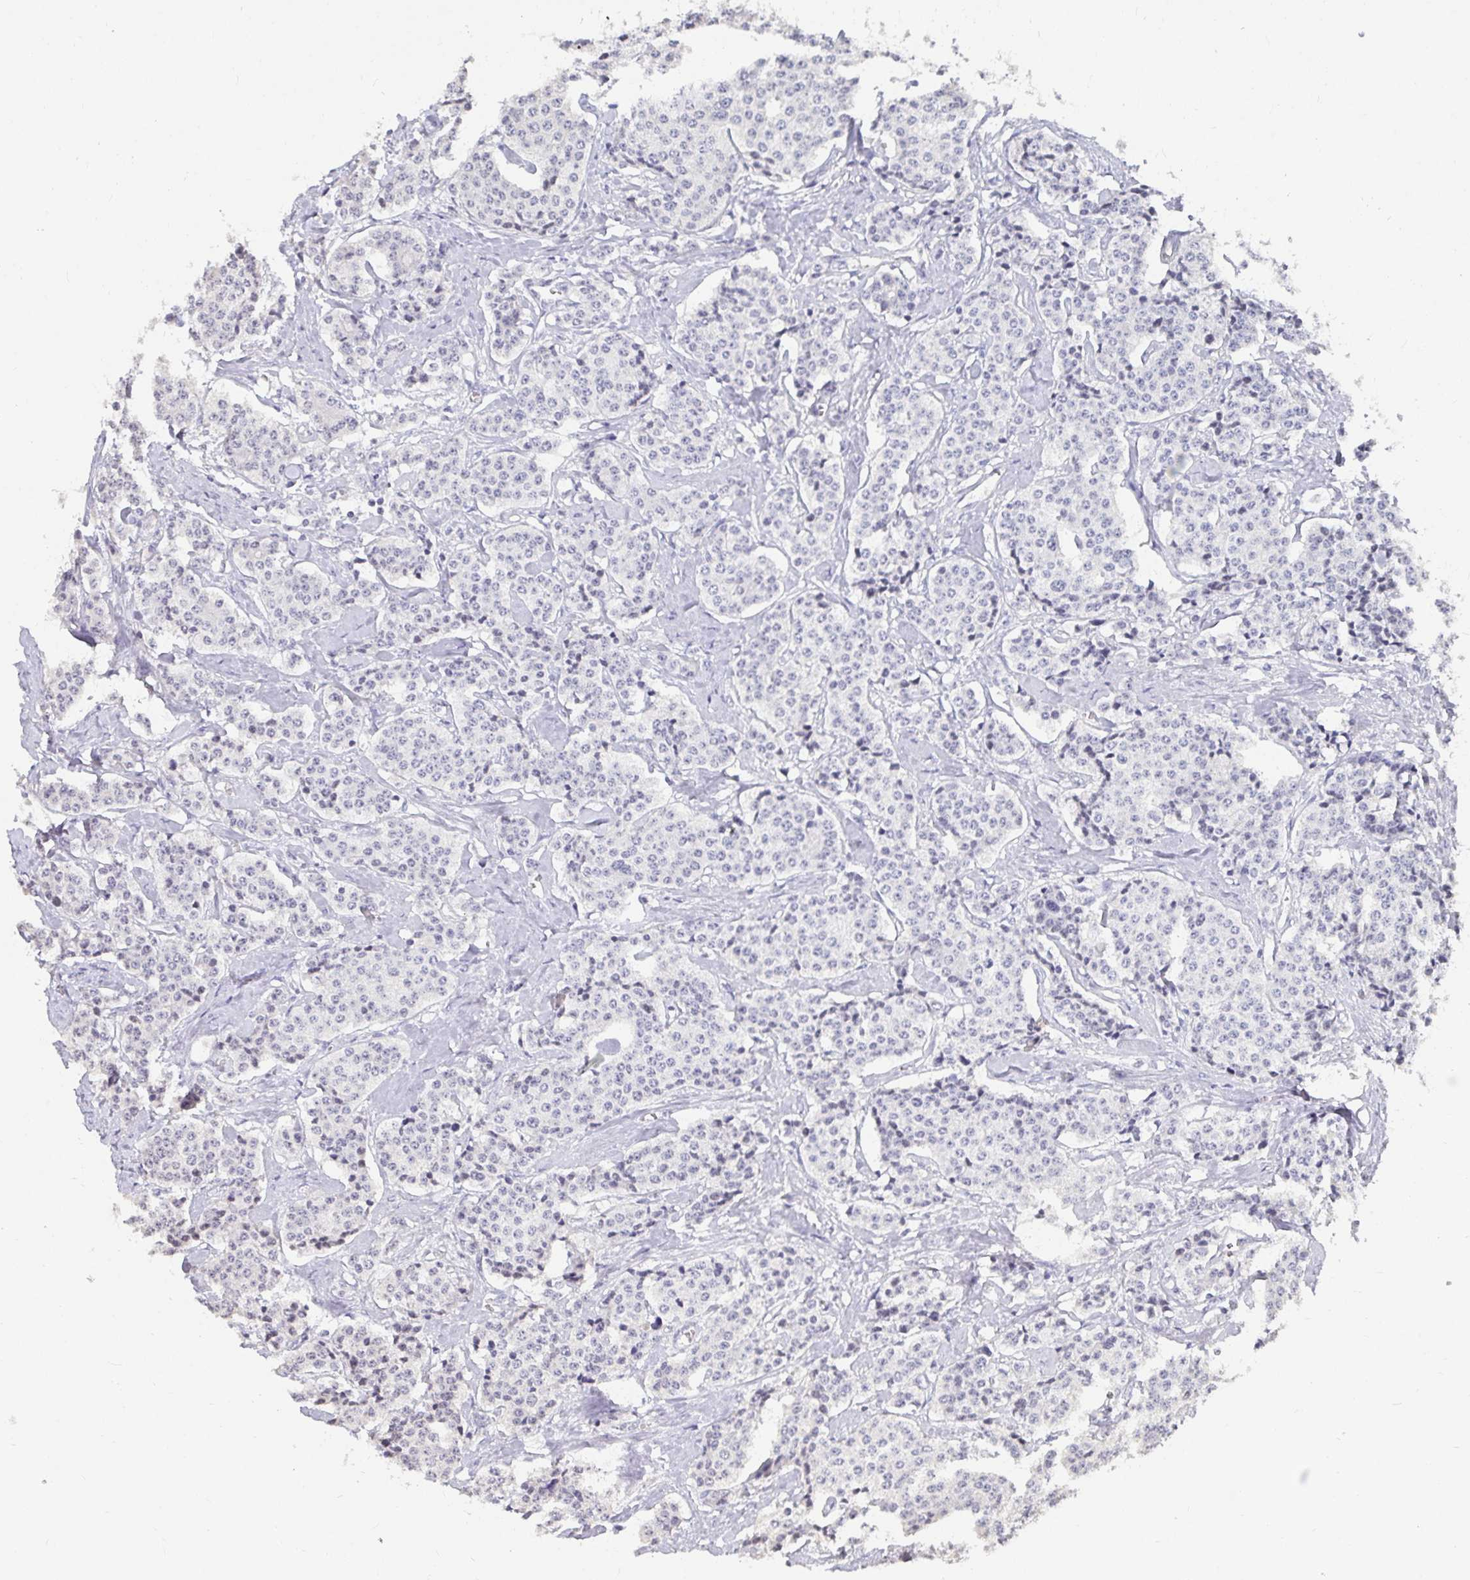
{"staining": {"intensity": "negative", "quantity": "none", "location": "none"}, "tissue": "carcinoid", "cell_type": "Tumor cells", "image_type": "cancer", "snomed": [{"axis": "morphology", "description": "Carcinoid, malignant, NOS"}, {"axis": "topography", "description": "Small intestine"}], "caption": "Immunohistochemistry (IHC) of human malignant carcinoid displays no positivity in tumor cells.", "gene": "ANLN", "patient": {"sex": "female", "age": 64}}